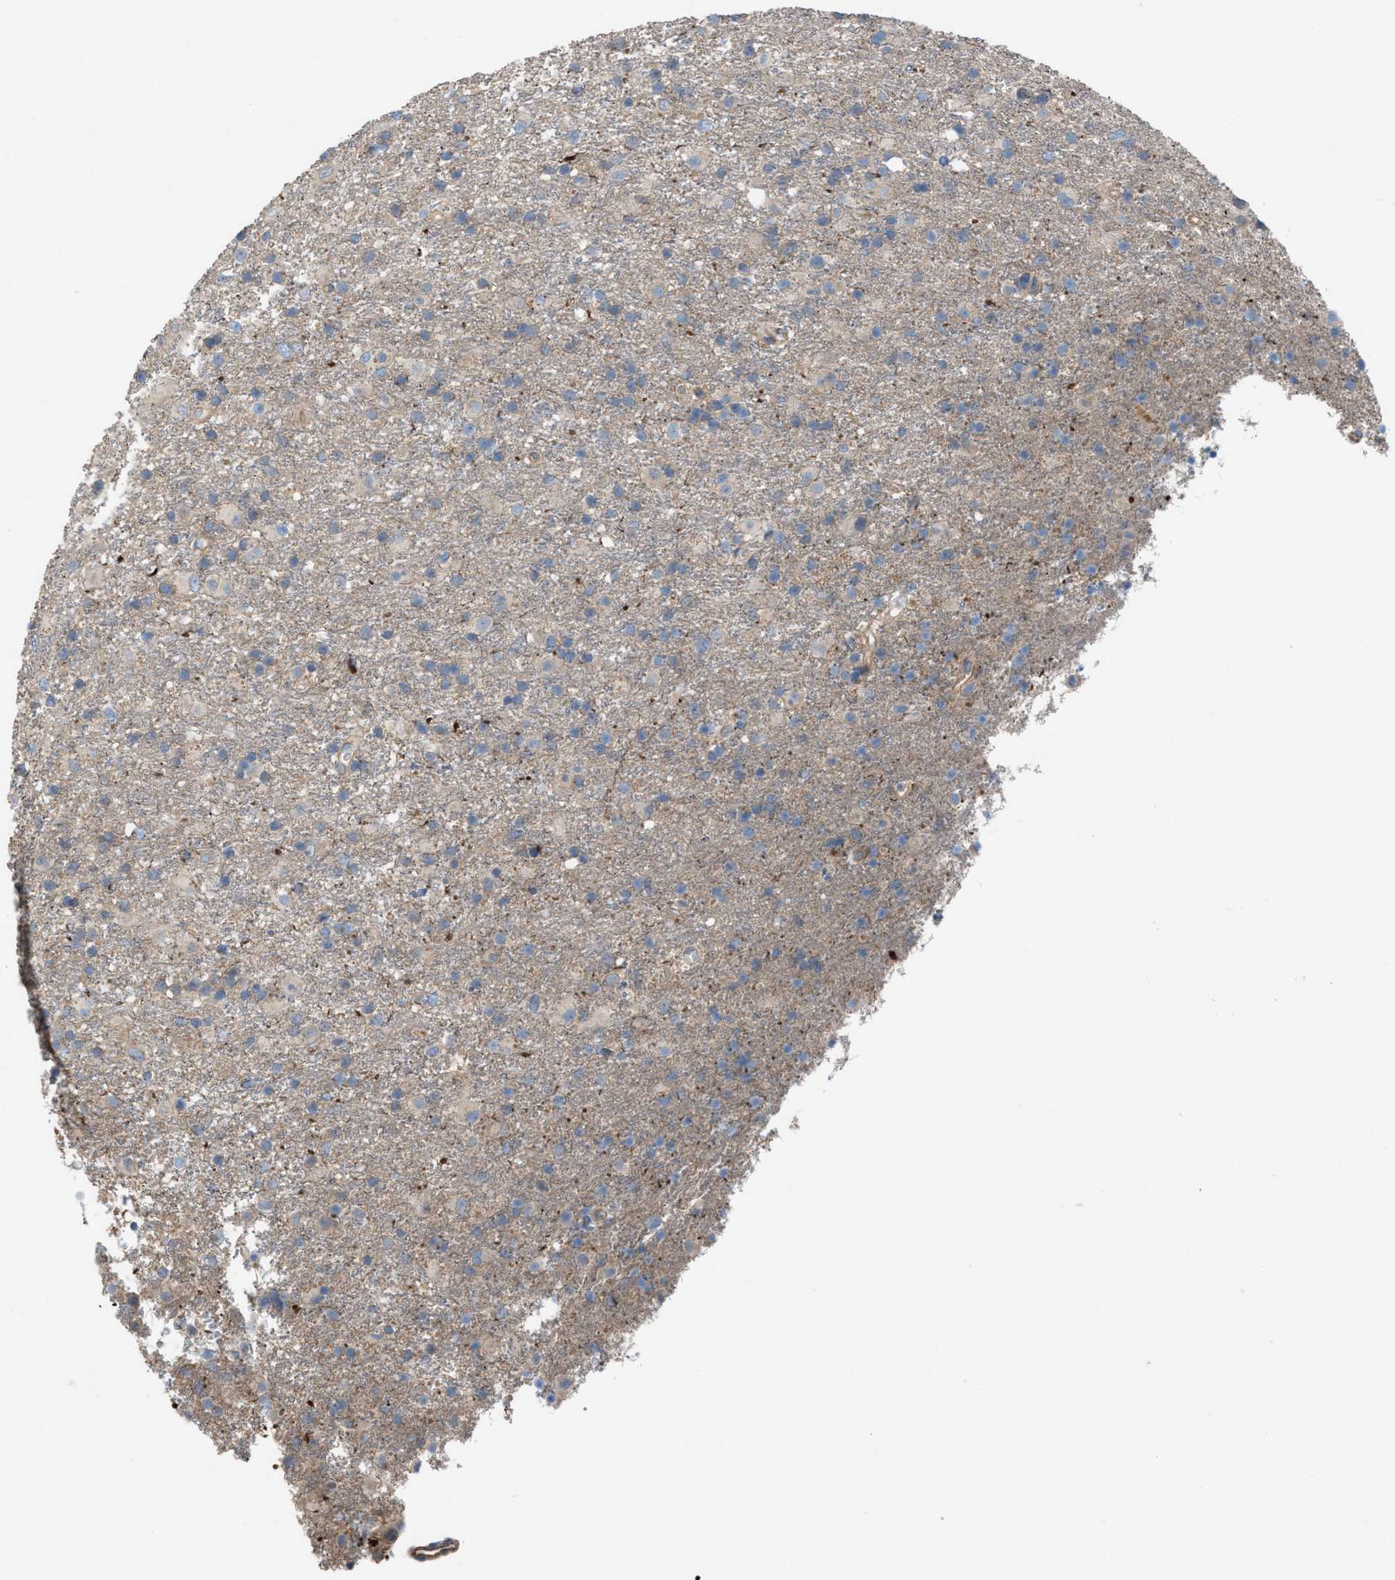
{"staining": {"intensity": "weak", "quantity": "<25%", "location": "cytoplasmic/membranous"}, "tissue": "glioma", "cell_type": "Tumor cells", "image_type": "cancer", "snomed": [{"axis": "morphology", "description": "Glioma, malignant, Low grade"}, {"axis": "topography", "description": "Brain"}], "caption": "Immunohistochemical staining of human malignant glioma (low-grade) displays no significant expression in tumor cells.", "gene": "TPK1", "patient": {"sex": "male", "age": 65}}